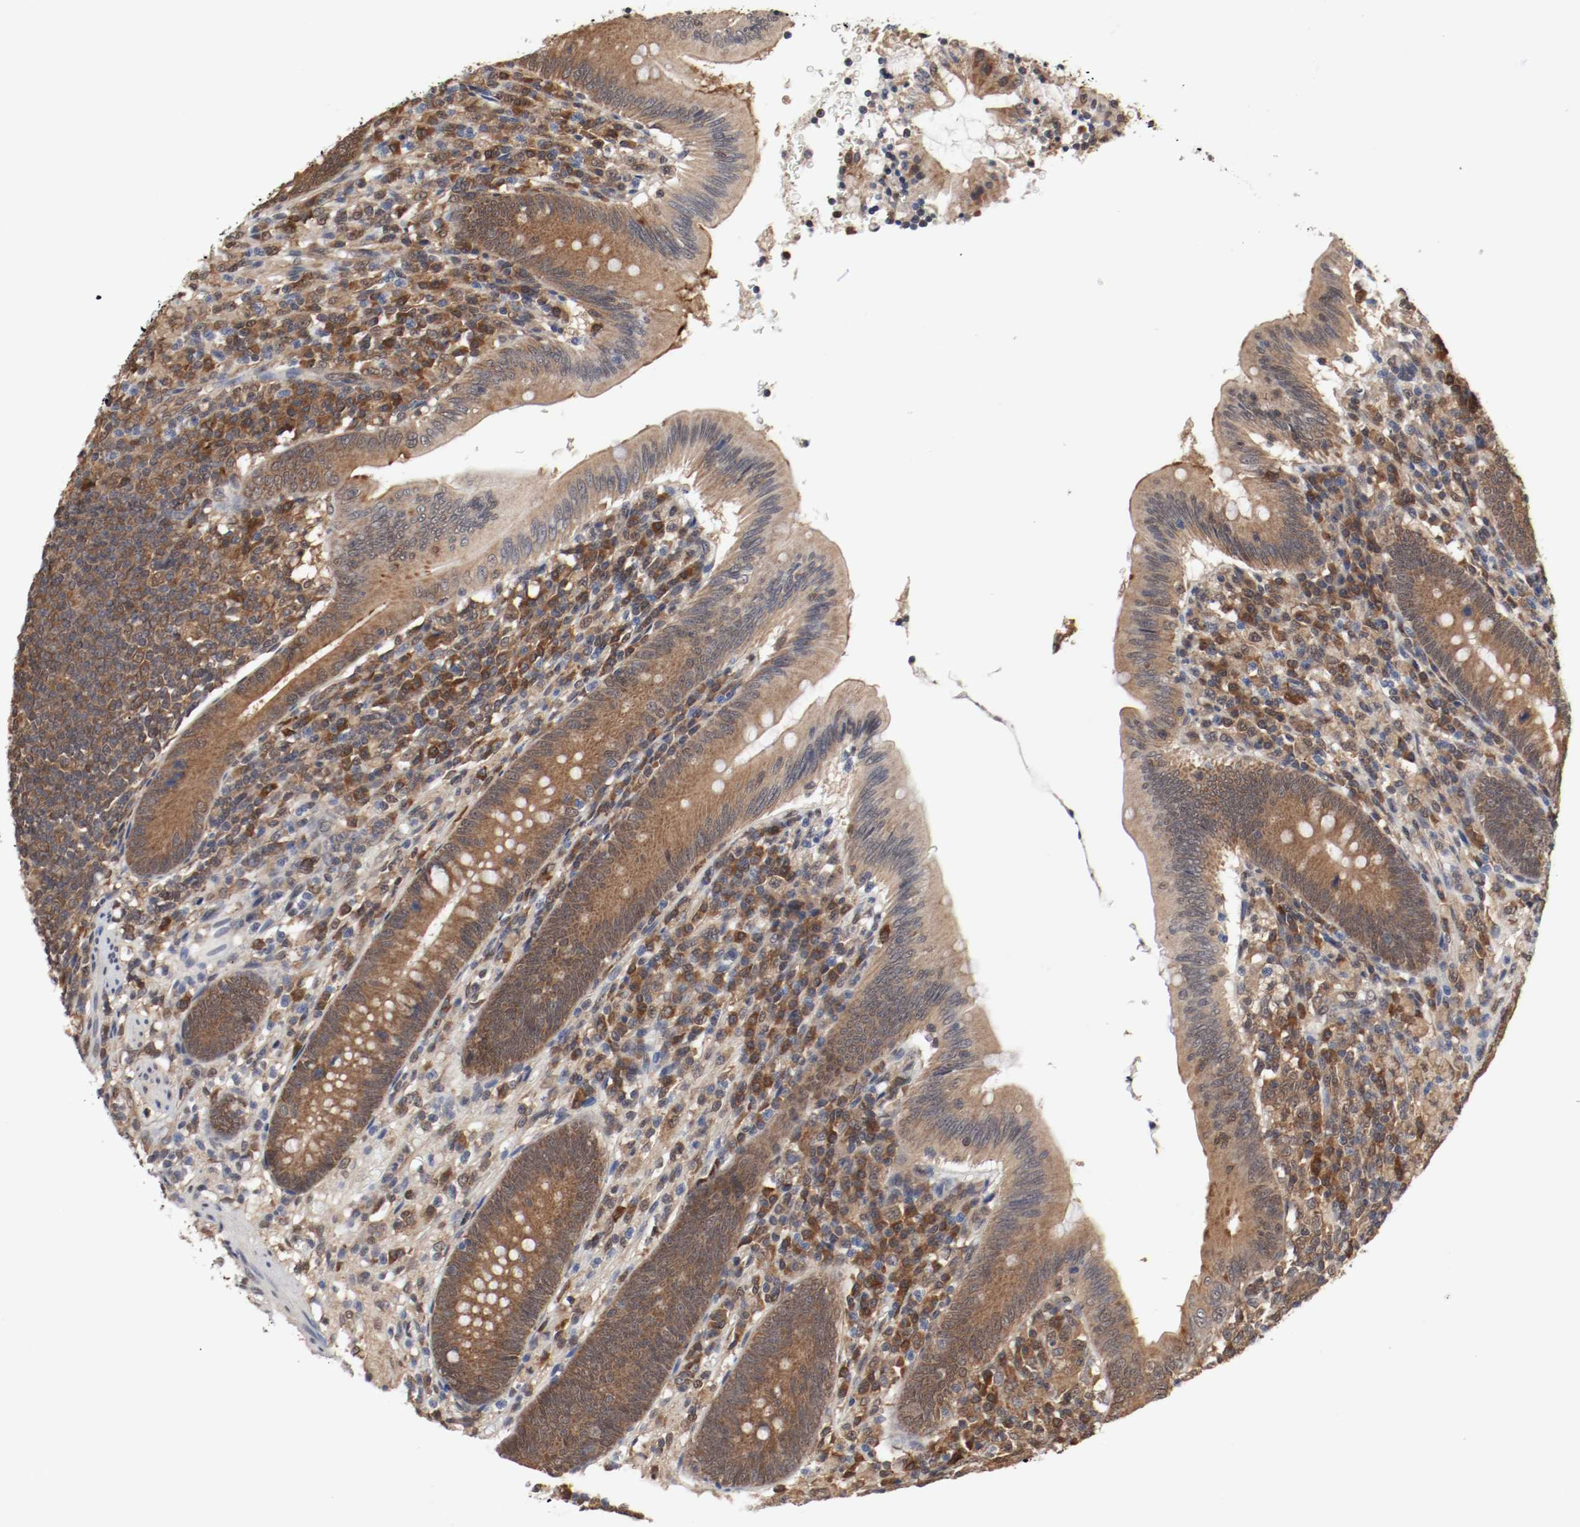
{"staining": {"intensity": "moderate", "quantity": ">75%", "location": "cytoplasmic/membranous,nuclear"}, "tissue": "appendix", "cell_type": "Glandular cells", "image_type": "normal", "snomed": [{"axis": "morphology", "description": "Normal tissue, NOS"}, {"axis": "morphology", "description": "Inflammation, NOS"}, {"axis": "topography", "description": "Appendix"}], "caption": "A high-resolution micrograph shows immunohistochemistry (IHC) staining of normal appendix, which reveals moderate cytoplasmic/membranous,nuclear expression in approximately >75% of glandular cells.", "gene": "AFG3L2", "patient": {"sex": "male", "age": 46}}